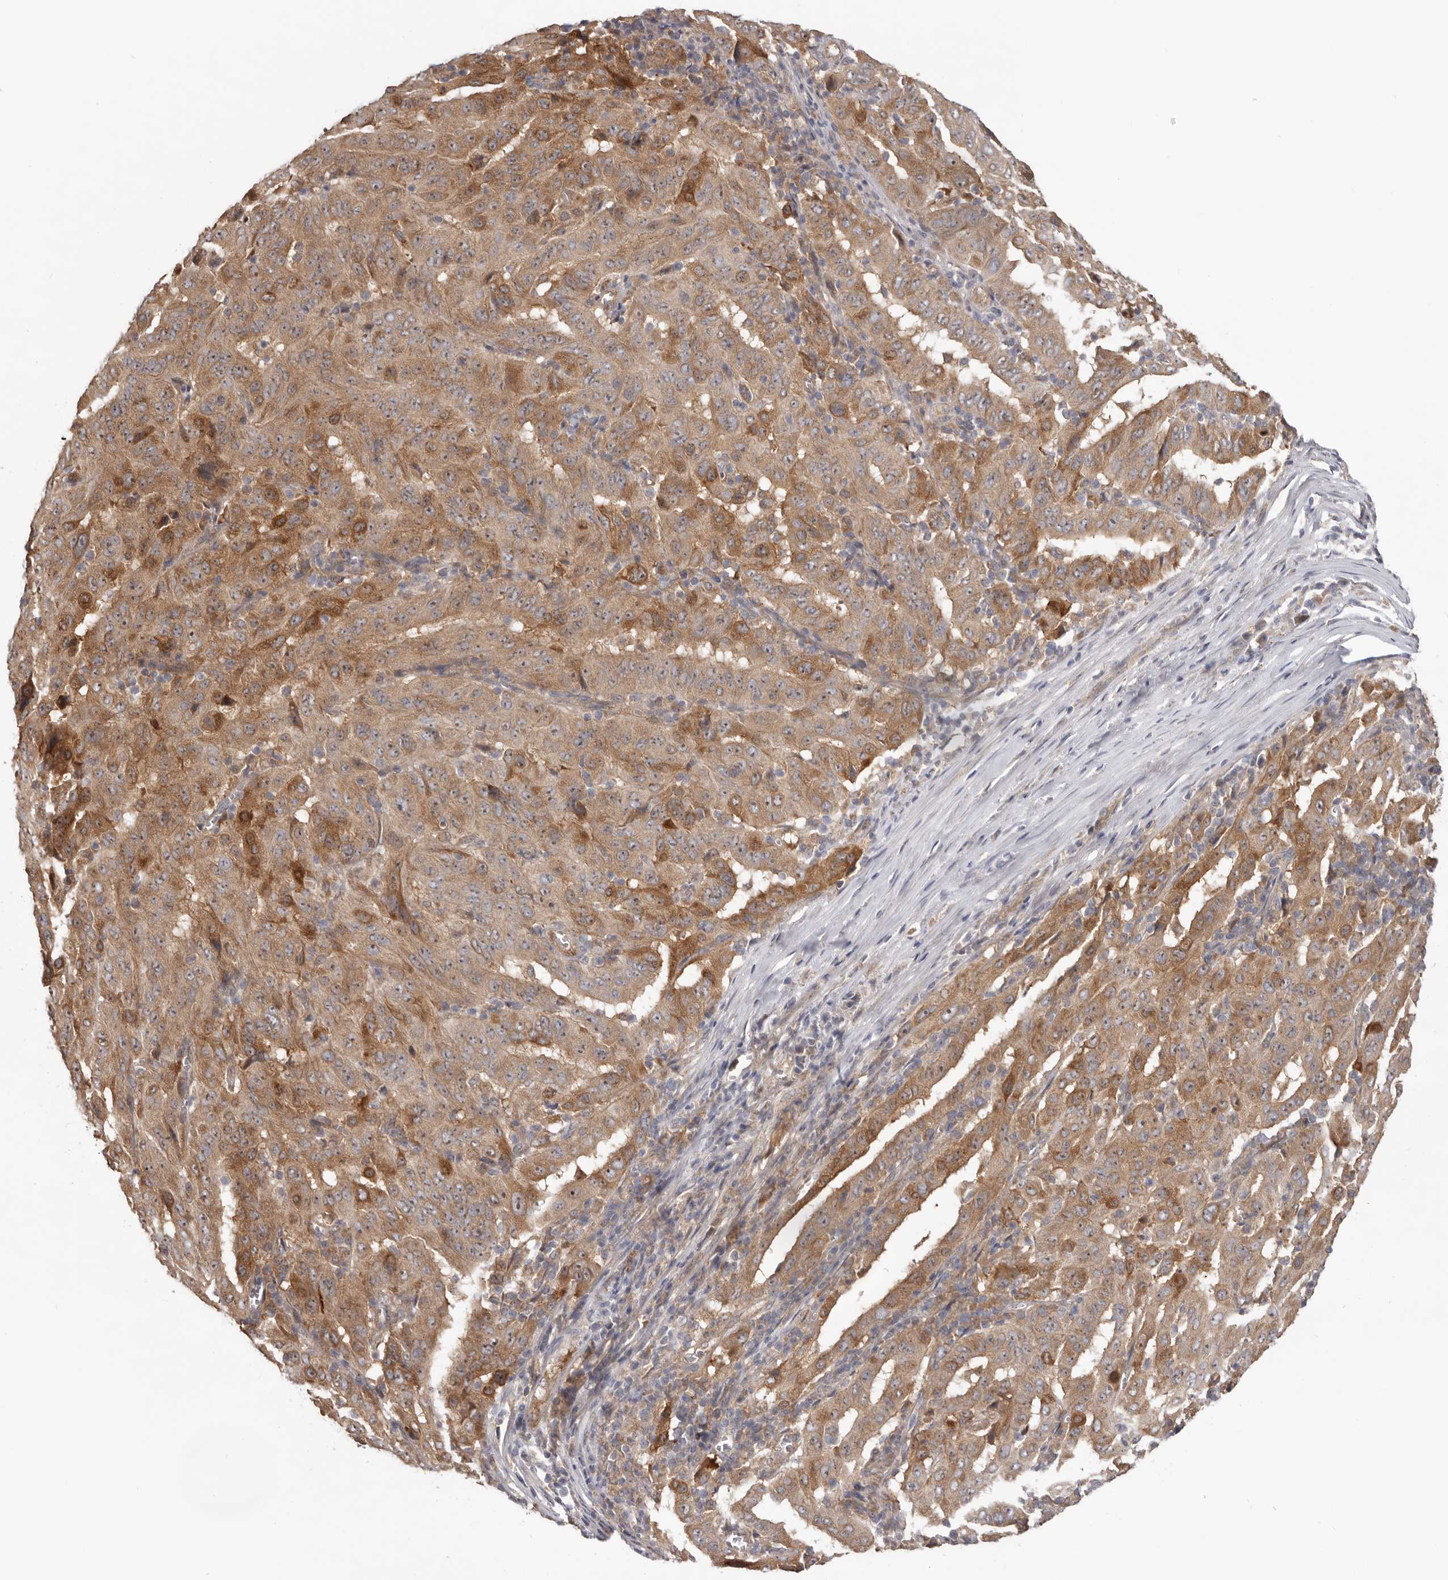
{"staining": {"intensity": "moderate", "quantity": ">75%", "location": "cytoplasmic/membranous,nuclear"}, "tissue": "pancreatic cancer", "cell_type": "Tumor cells", "image_type": "cancer", "snomed": [{"axis": "morphology", "description": "Adenocarcinoma, NOS"}, {"axis": "topography", "description": "Pancreas"}], "caption": "Pancreatic cancer tissue reveals moderate cytoplasmic/membranous and nuclear positivity in approximately >75% of tumor cells, visualized by immunohistochemistry. Nuclei are stained in blue.", "gene": "HINT3", "patient": {"sex": "male", "age": 63}}